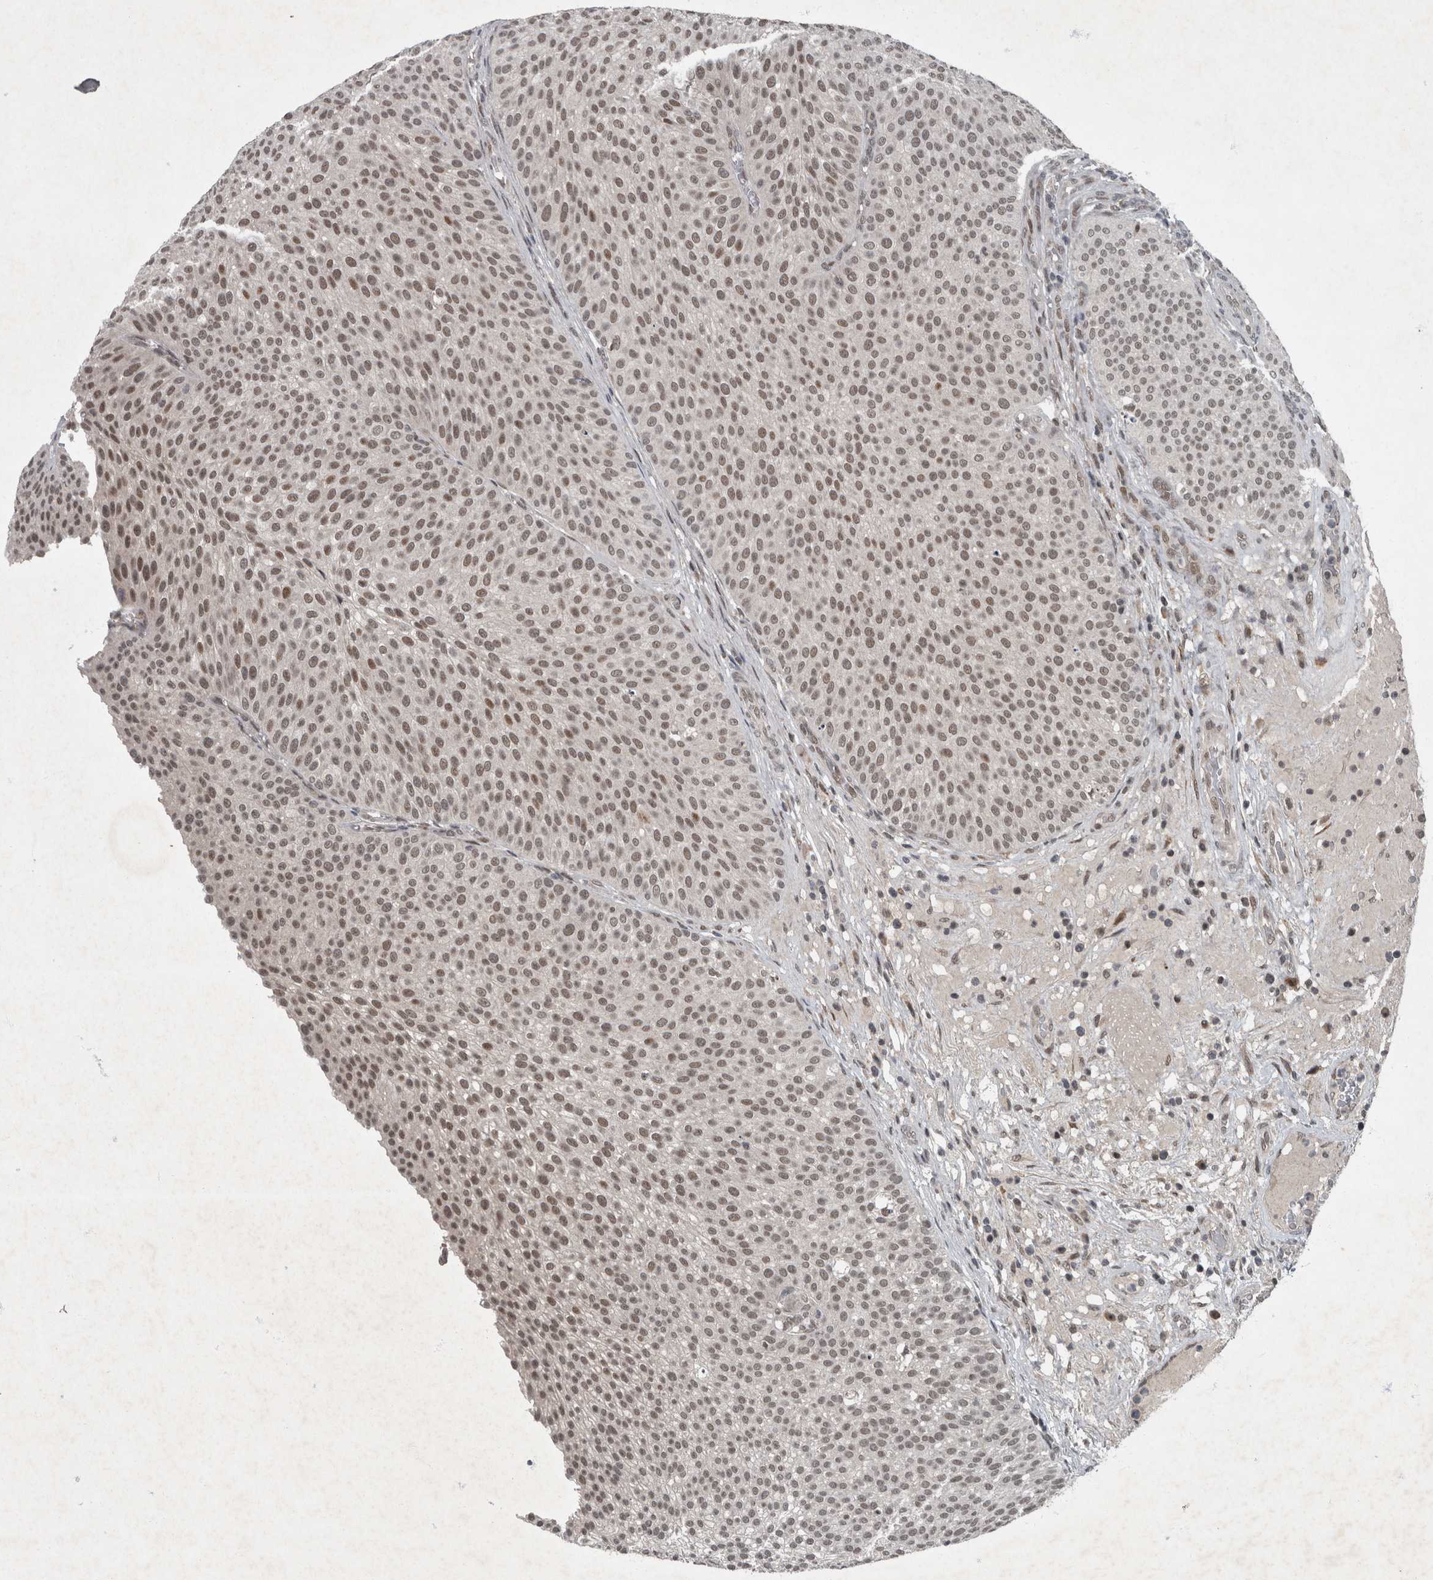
{"staining": {"intensity": "moderate", "quantity": ">75%", "location": "nuclear"}, "tissue": "urothelial cancer", "cell_type": "Tumor cells", "image_type": "cancer", "snomed": [{"axis": "morphology", "description": "Normal tissue, NOS"}, {"axis": "morphology", "description": "Urothelial carcinoma, Low grade"}, {"axis": "topography", "description": "Smooth muscle"}, {"axis": "topography", "description": "Urinary bladder"}], "caption": "Protein staining shows moderate nuclear expression in about >75% of tumor cells in urothelial cancer.", "gene": "WDR33", "patient": {"sex": "male", "age": 60}}